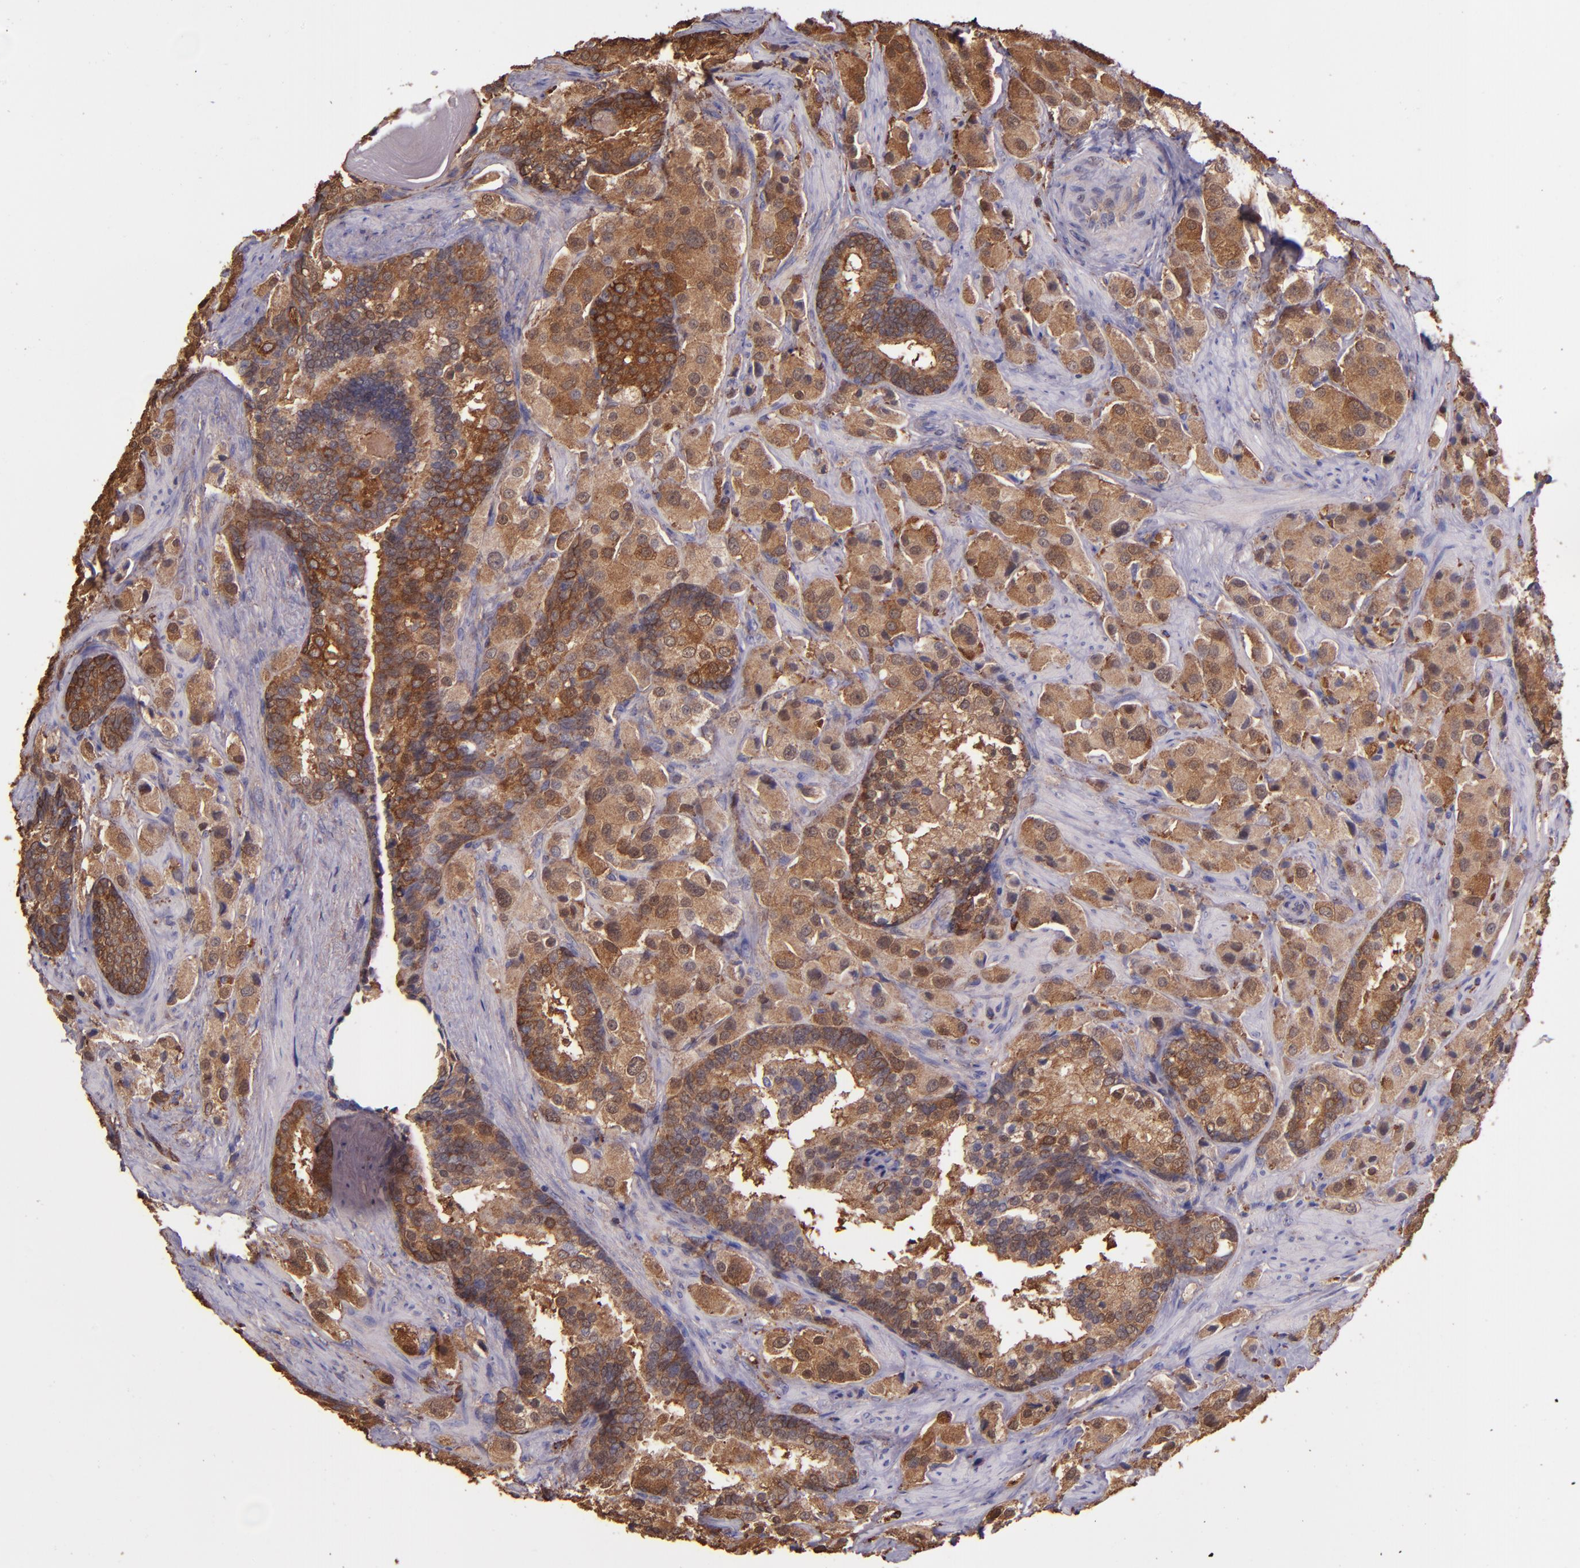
{"staining": {"intensity": "moderate", "quantity": ">75%", "location": "nuclear"}, "tissue": "prostate cancer", "cell_type": "Tumor cells", "image_type": "cancer", "snomed": [{"axis": "morphology", "description": "Adenocarcinoma, Medium grade"}, {"axis": "topography", "description": "Prostate"}], "caption": "This is a micrograph of IHC staining of prostate cancer (medium-grade adenocarcinoma), which shows moderate staining in the nuclear of tumor cells.", "gene": "WASHC1", "patient": {"sex": "male", "age": 70}}